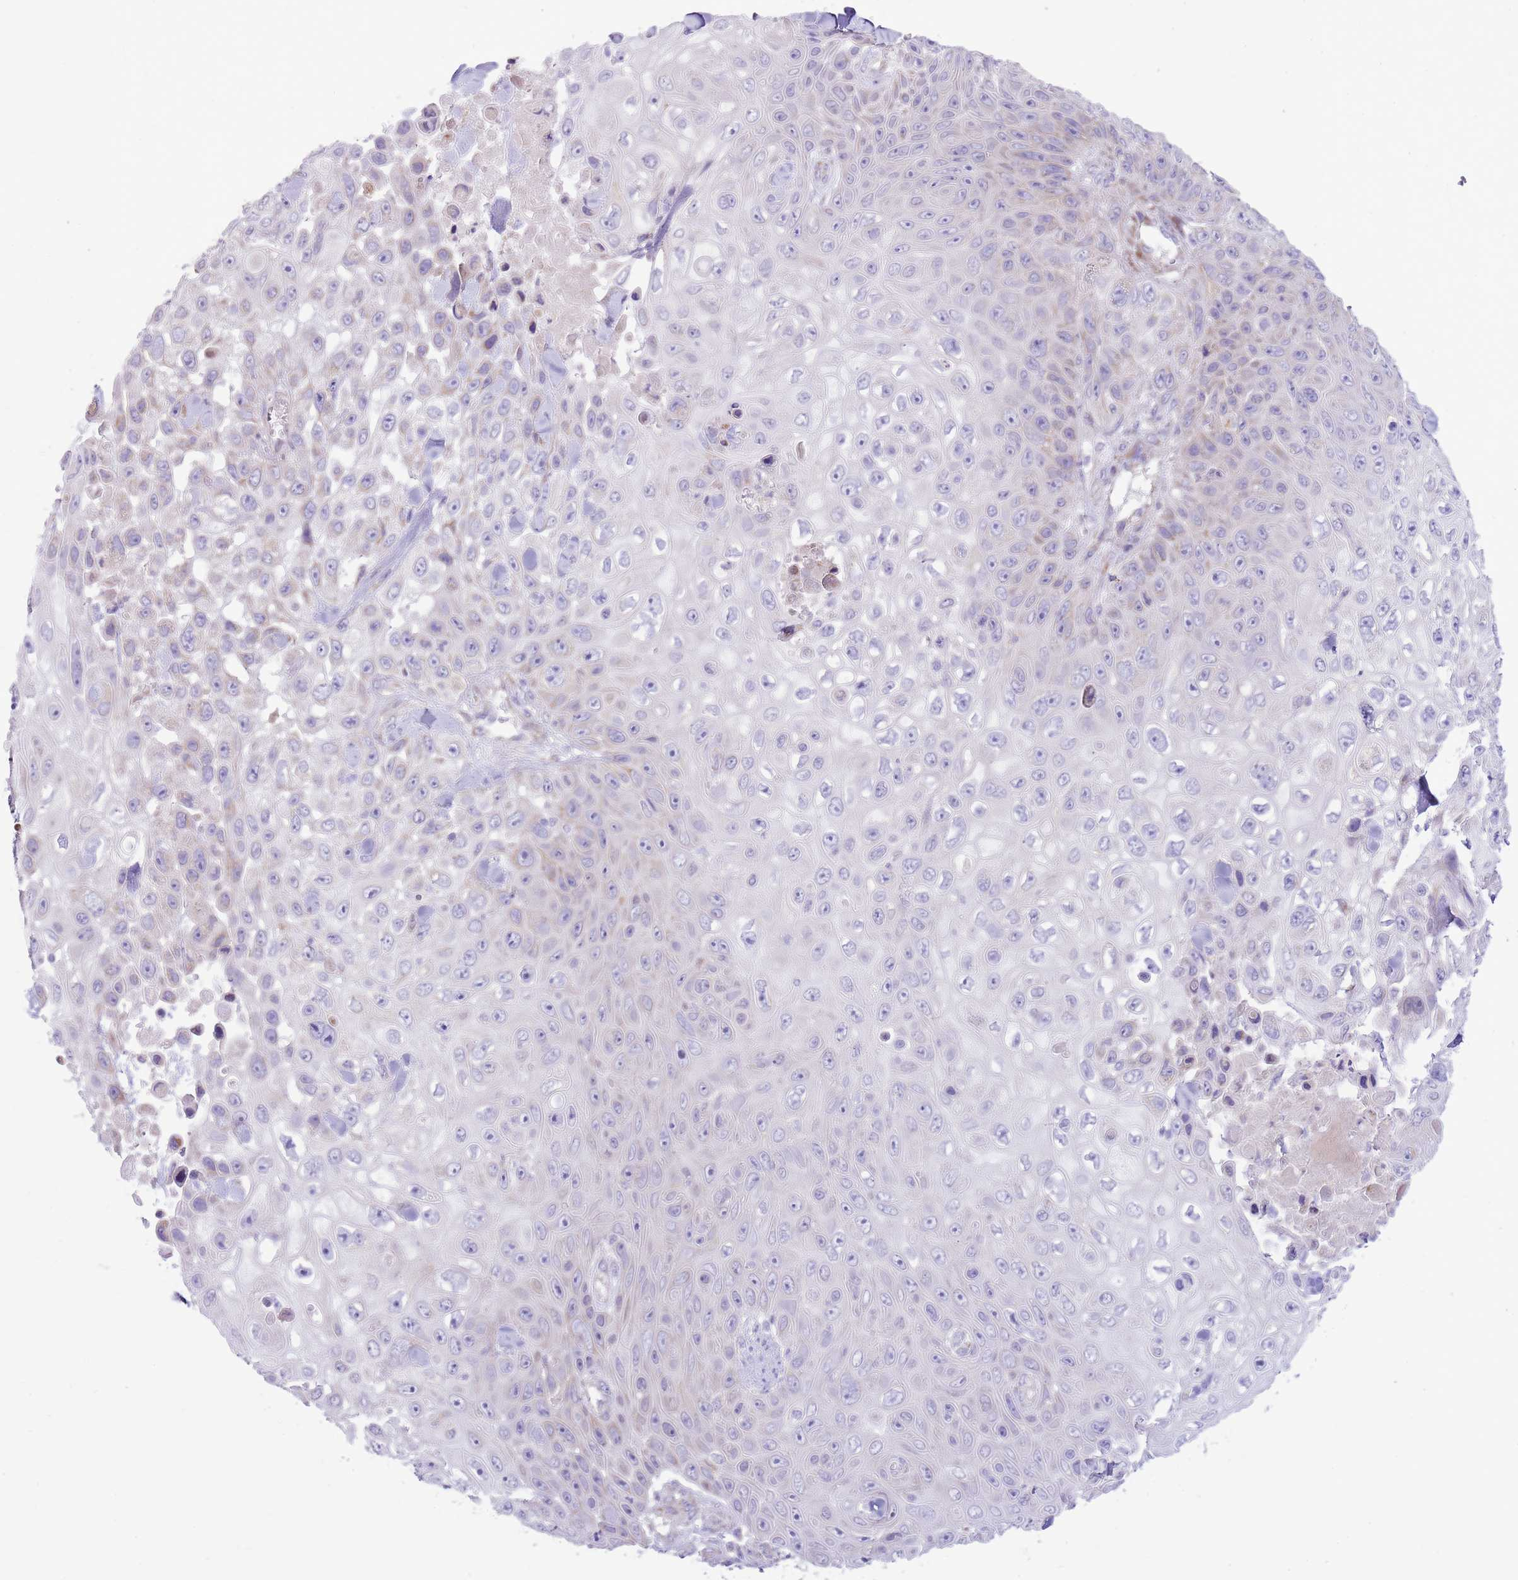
{"staining": {"intensity": "negative", "quantity": "none", "location": "none"}, "tissue": "skin cancer", "cell_type": "Tumor cells", "image_type": "cancer", "snomed": [{"axis": "morphology", "description": "Squamous cell carcinoma, NOS"}, {"axis": "topography", "description": "Skin"}], "caption": "Tumor cells are negative for protein expression in human skin cancer. (Brightfield microscopy of DAB IHC at high magnification).", "gene": "OAZ2", "patient": {"sex": "male", "age": 82}}